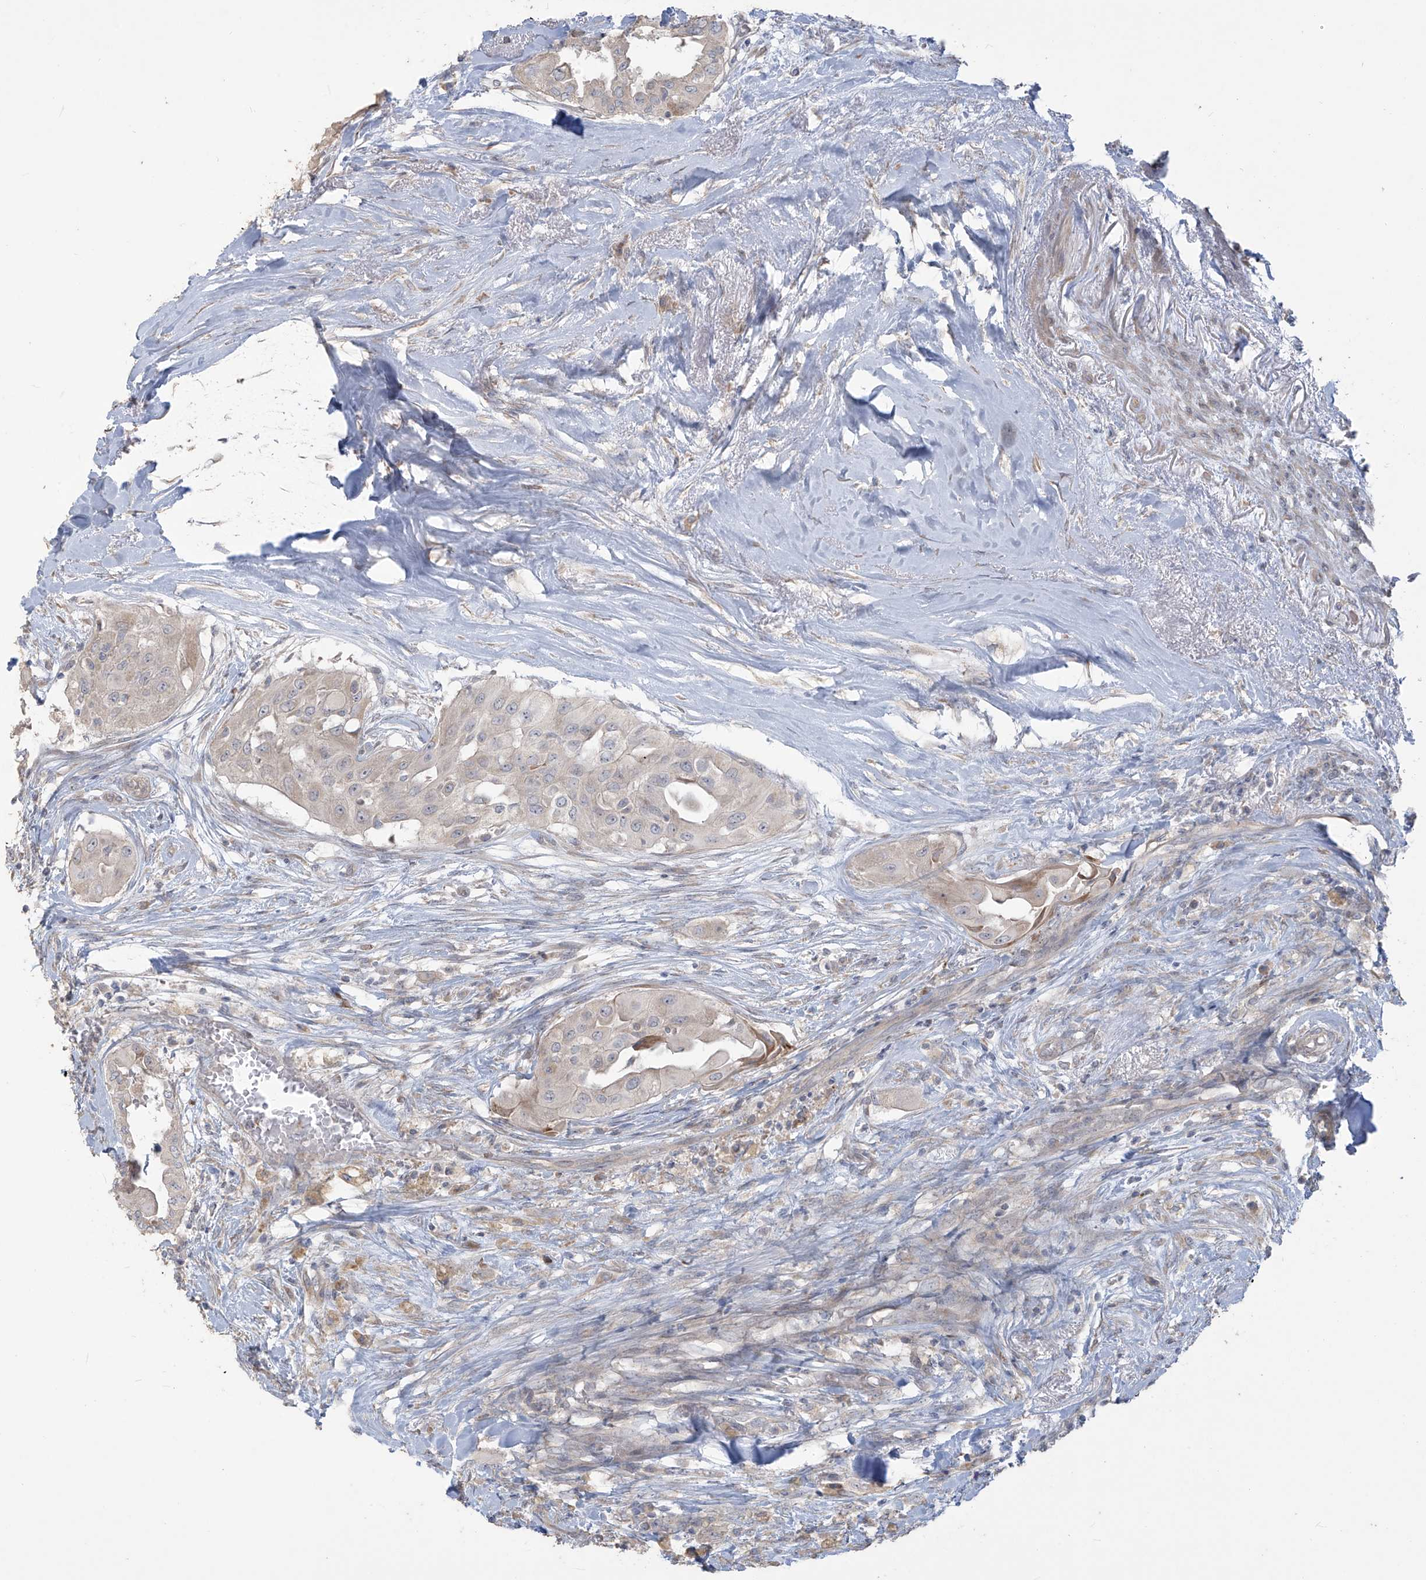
{"staining": {"intensity": "negative", "quantity": "none", "location": "none"}, "tissue": "thyroid cancer", "cell_type": "Tumor cells", "image_type": "cancer", "snomed": [{"axis": "morphology", "description": "Papillary adenocarcinoma, NOS"}, {"axis": "topography", "description": "Thyroid gland"}], "caption": "This histopathology image is of thyroid cancer (papillary adenocarcinoma) stained with immunohistochemistry to label a protein in brown with the nuclei are counter-stained blue. There is no expression in tumor cells.", "gene": "MAGIX", "patient": {"sex": "female", "age": 59}}